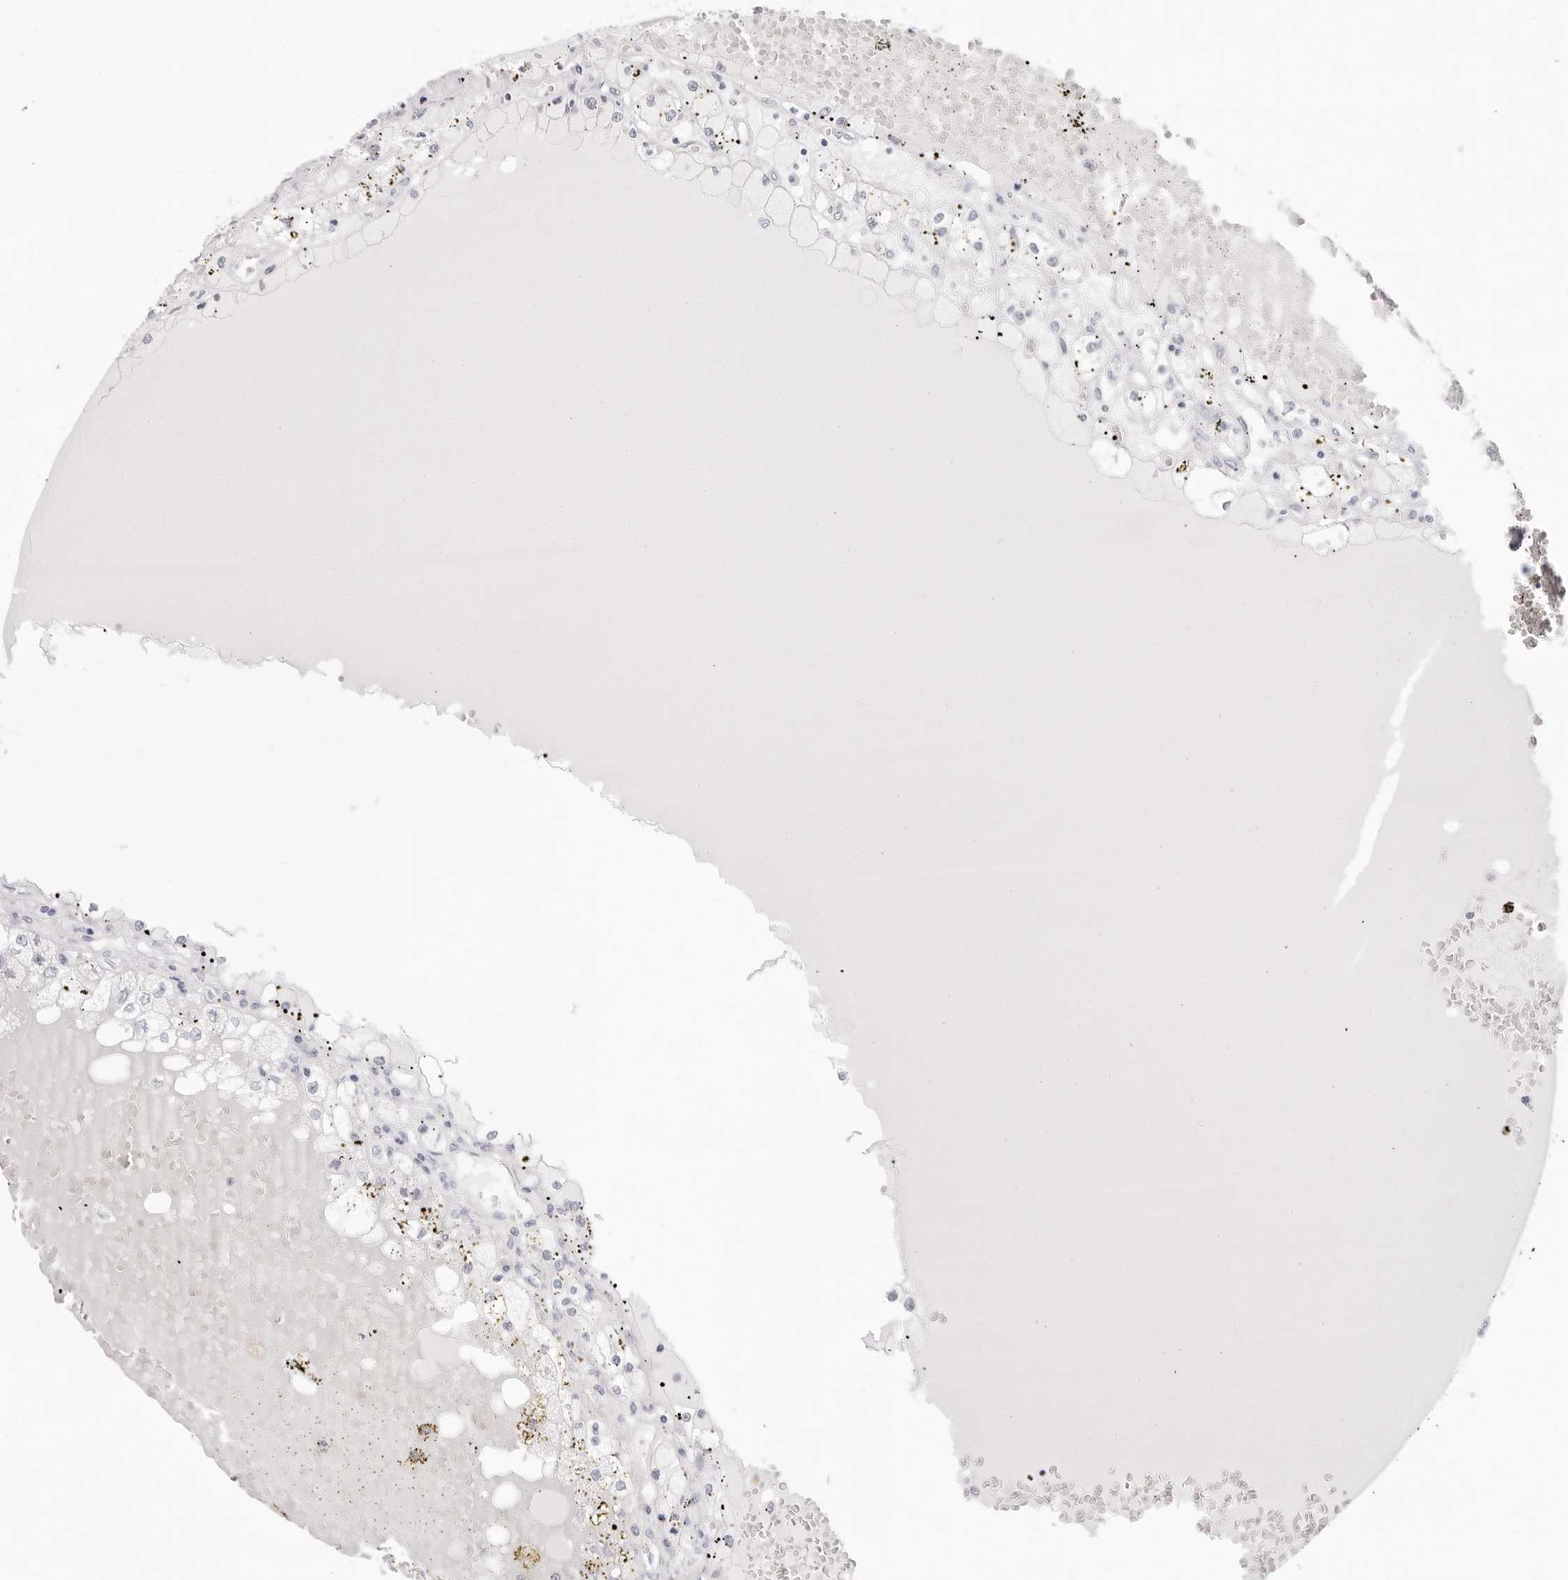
{"staining": {"intensity": "negative", "quantity": "none", "location": "none"}, "tissue": "renal cancer", "cell_type": "Tumor cells", "image_type": "cancer", "snomed": [{"axis": "morphology", "description": "Adenocarcinoma, NOS"}, {"axis": "topography", "description": "Kidney"}], "caption": "High power microscopy photomicrograph of an IHC histopathology image of renal cancer (adenocarcinoma), revealing no significant staining in tumor cells.", "gene": "CST5", "patient": {"sex": "male", "age": 56}}